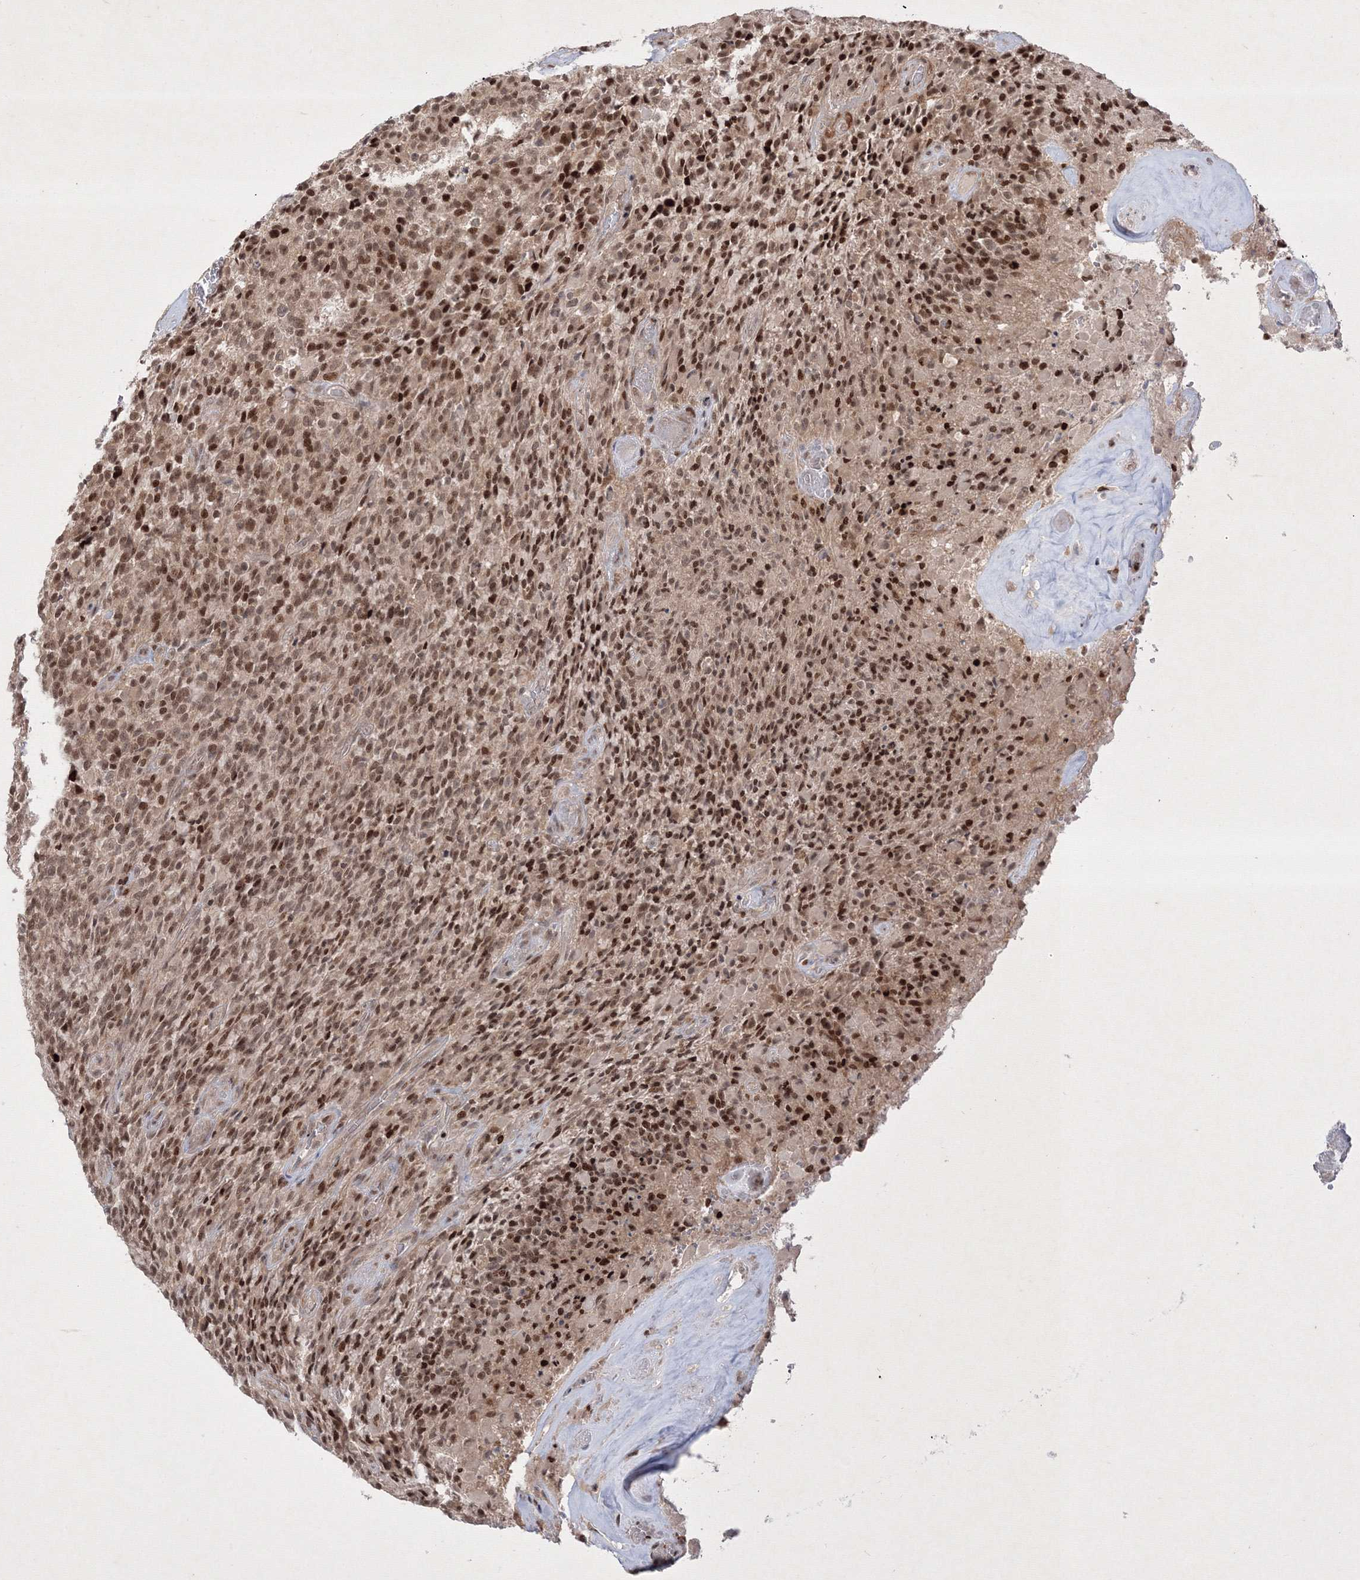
{"staining": {"intensity": "moderate", "quantity": ">75%", "location": "nuclear"}, "tissue": "glioma", "cell_type": "Tumor cells", "image_type": "cancer", "snomed": [{"axis": "morphology", "description": "Glioma, malignant, High grade"}, {"axis": "topography", "description": "Brain"}], "caption": "Glioma stained with a brown dye demonstrates moderate nuclear positive staining in approximately >75% of tumor cells.", "gene": "TAB1", "patient": {"sex": "male", "age": 71}}